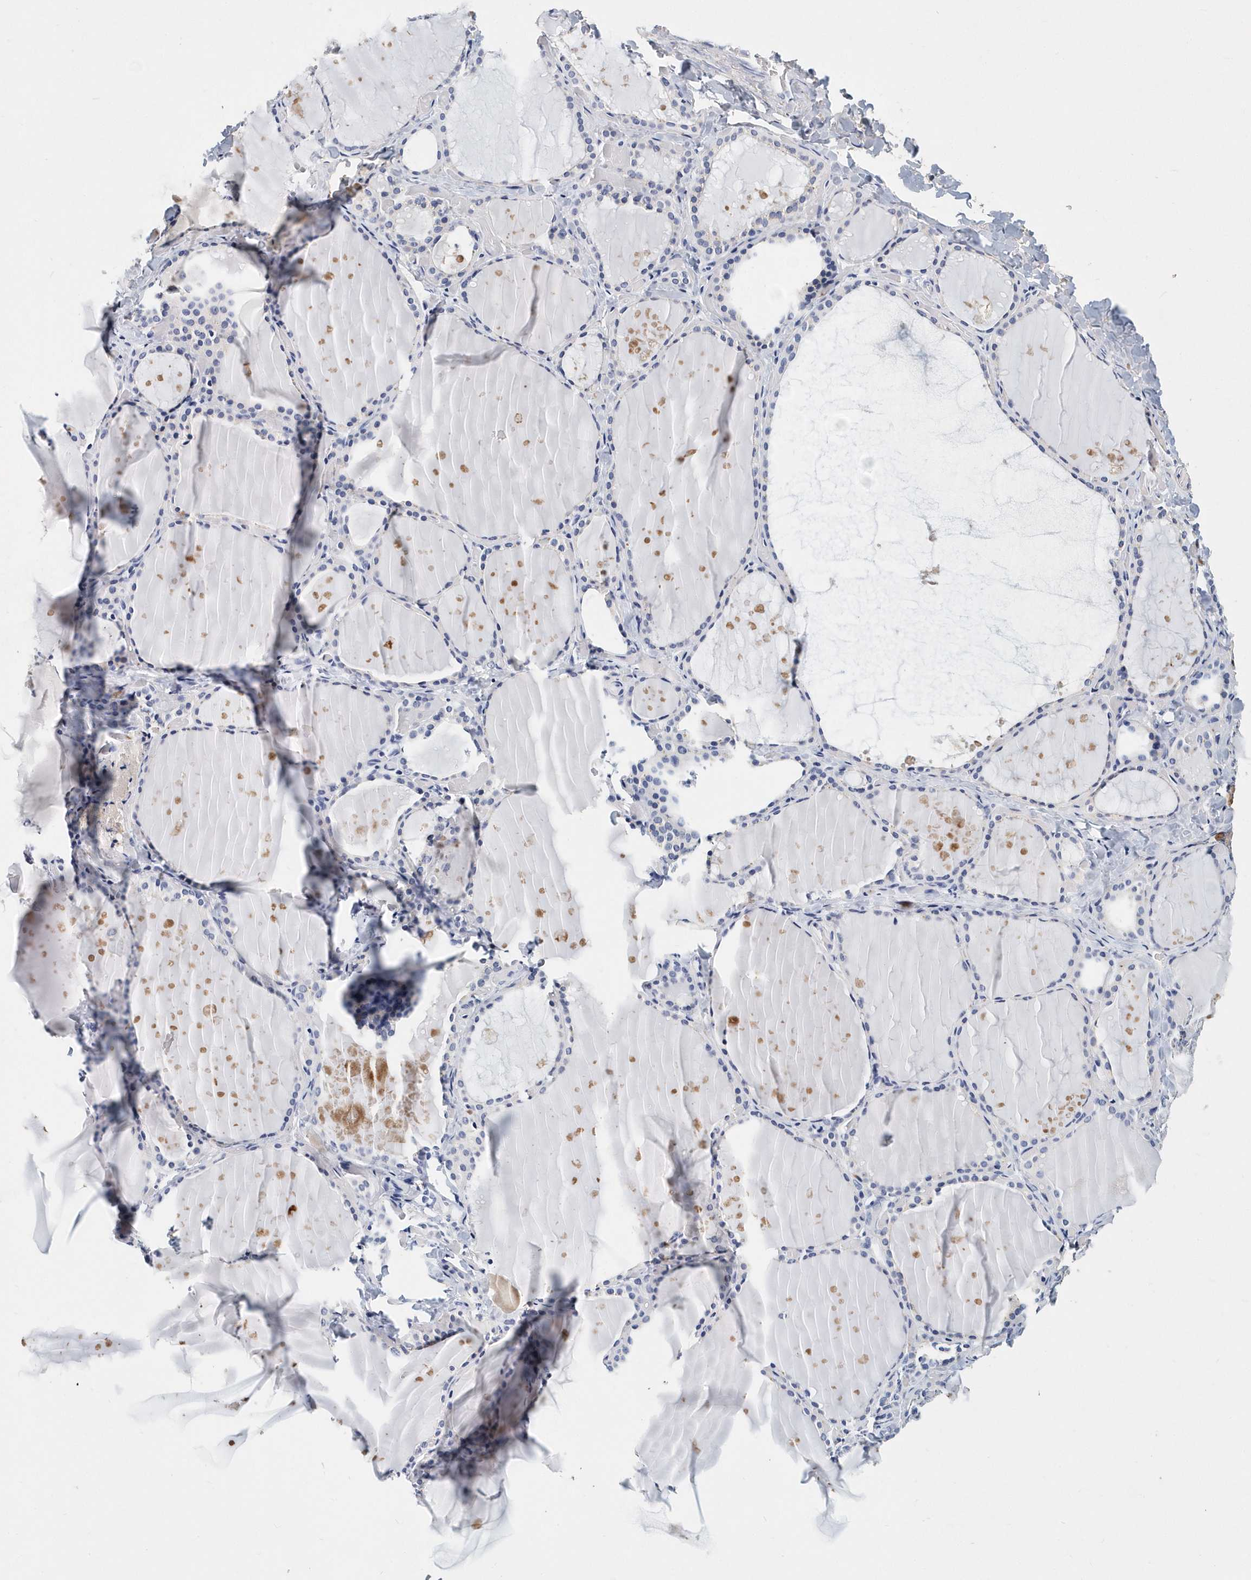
{"staining": {"intensity": "negative", "quantity": "none", "location": "none"}, "tissue": "thyroid gland", "cell_type": "Glandular cells", "image_type": "normal", "snomed": [{"axis": "morphology", "description": "Normal tissue, NOS"}, {"axis": "topography", "description": "Thyroid gland"}], "caption": "DAB (3,3'-diaminobenzidine) immunohistochemical staining of unremarkable human thyroid gland displays no significant positivity in glandular cells. (DAB immunohistochemistry (IHC), high magnification).", "gene": "ITGA2B", "patient": {"sex": "female", "age": 44}}